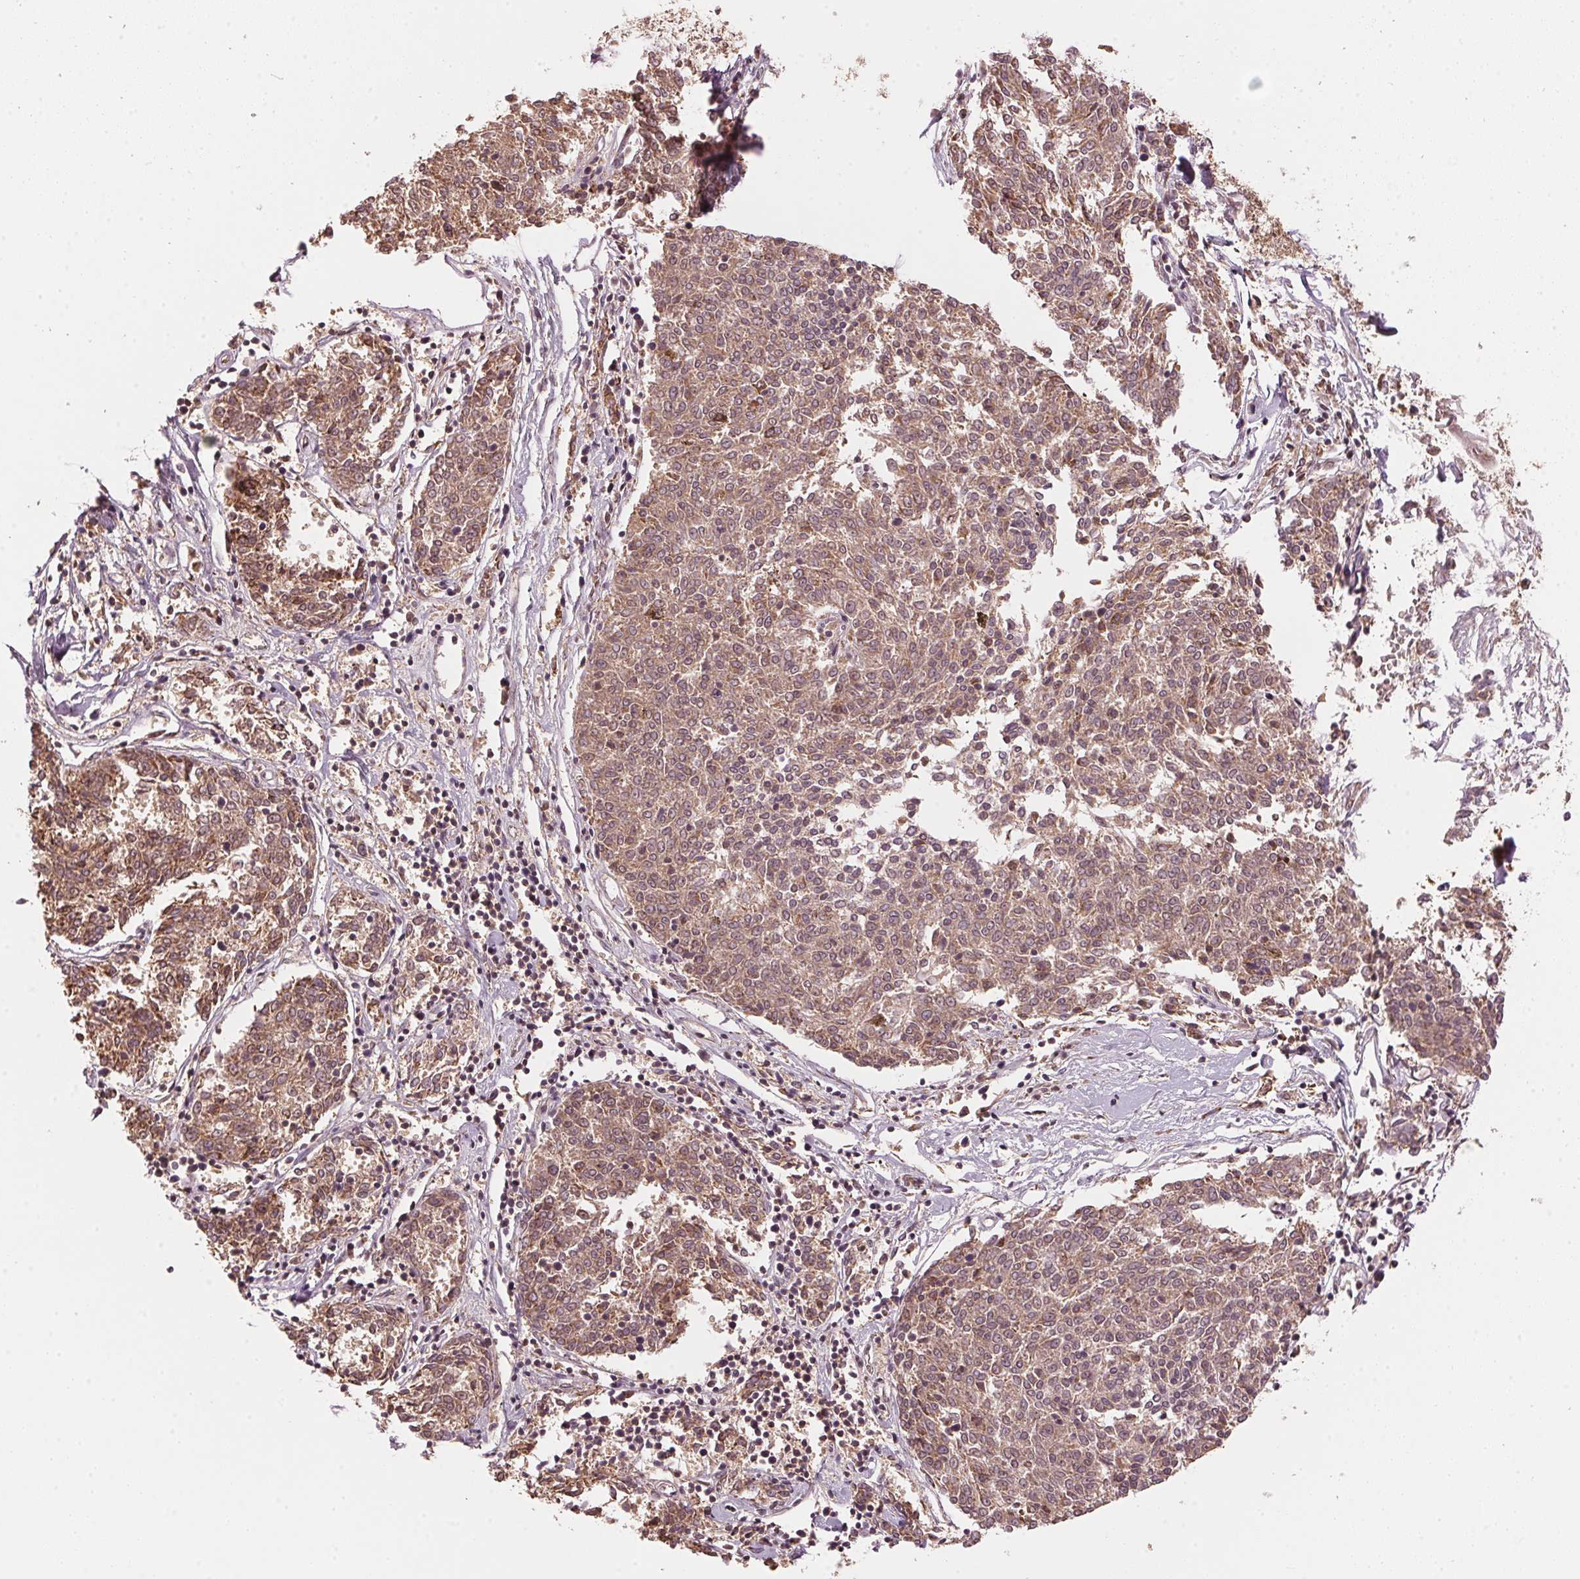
{"staining": {"intensity": "moderate", "quantity": ">75%", "location": "cytoplasmic/membranous"}, "tissue": "melanoma", "cell_type": "Tumor cells", "image_type": "cancer", "snomed": [{"axis": "morphology", "description": "Malignant melanoma, NOS"}, {"axis": "topography", "description": "Skin"}], "caption": "Melanoma was stained to show a protein in brown. There is medium levels of moderate cytoplasmic/membranous staining in approximately >75% of tumor cells. (brown staining indicates protein expression, while blue staining denotes nuclei).", "gene": "ARHGAP6", "patient": {"sex": "female", "age": 72}}